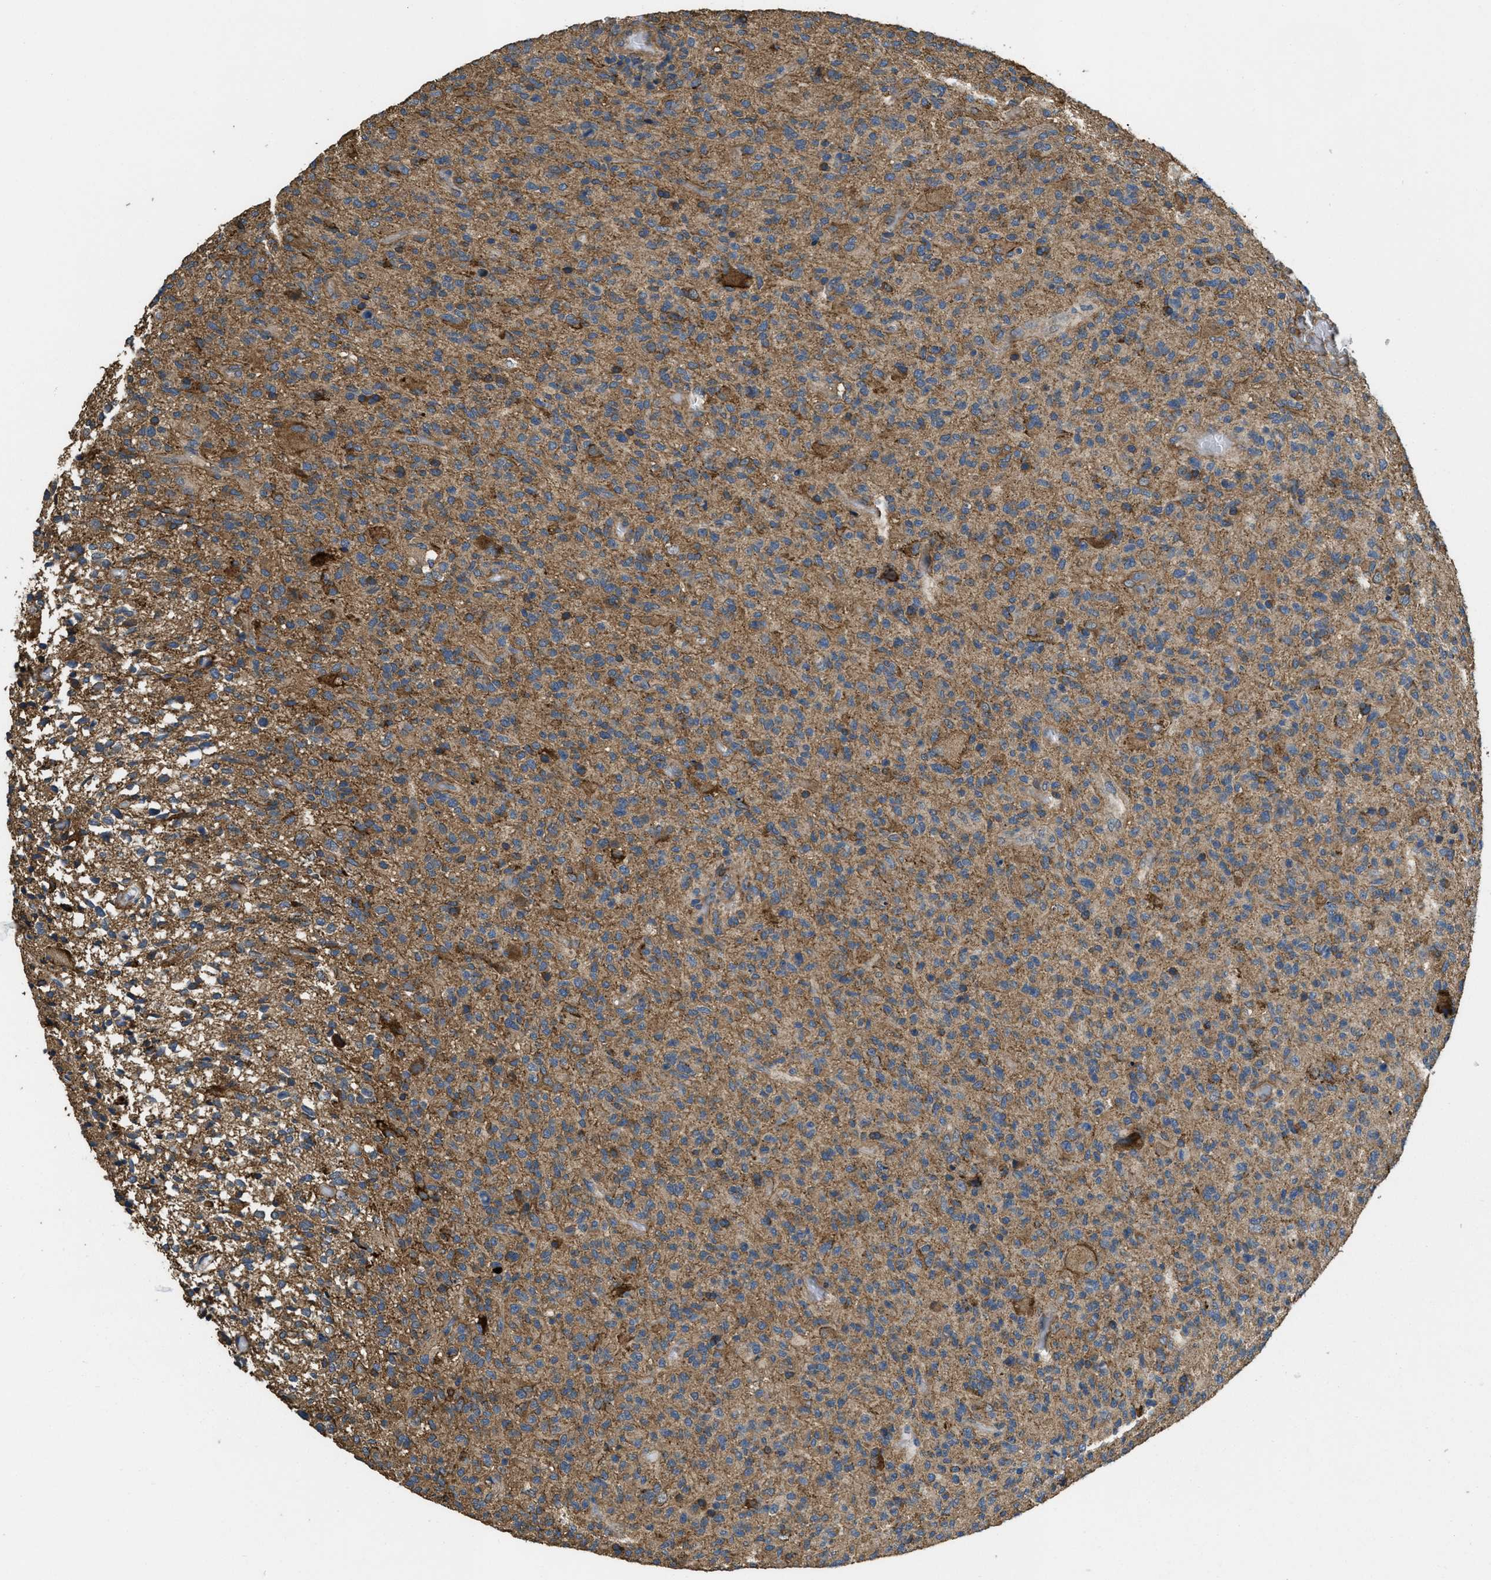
{"staining": {"intensity": "moderate", "quantity": ">75%", "location": "cytoplasmic/membranous"}, "tissue": "glioma", "cell_type": "Tumor cells", "image_type": "cancer", "snomed": [{"axis": "morphology", "description": "Glioma, malignant, High grade"}, {"axis": "topography", "description": "Brain"}], "caption": "A brown stain highlights moderate cytoplasmic/membranous staining of a protein in malignant glioma (high-grade) tumor cells. The staining is performed using DAB brown chromogen to label protein expression. The nuclei are counter-stained blue using hematoxylin.", "gene": "THBS2", "patient": {"sex": "male", "age": 71}}